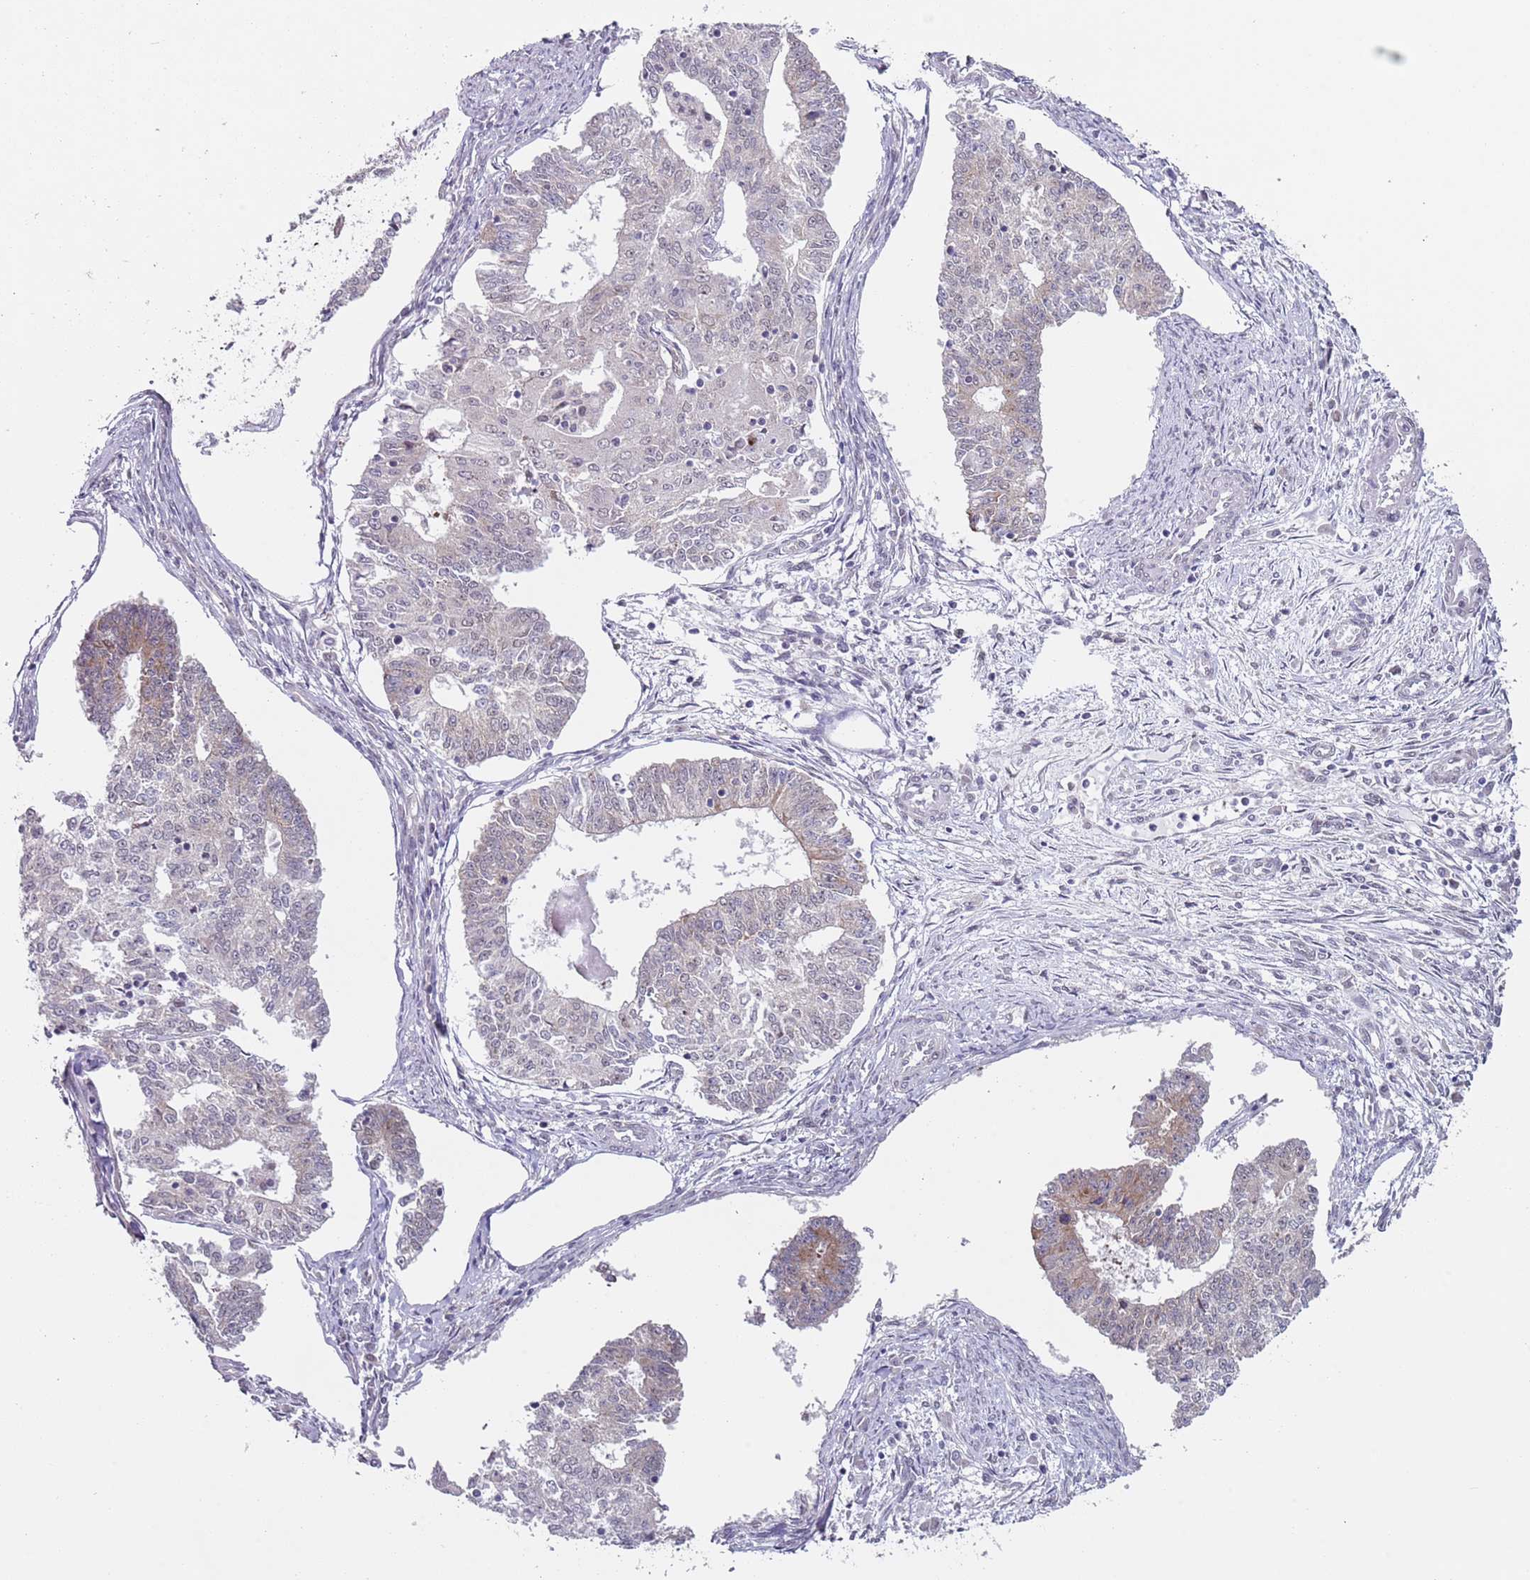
{"staining": {"intensity": "weak", "quantity": "<25%", "location": "cytoplasmic/membranous"}, "tissue": "endometrial cancer", "cell_type": "Tumor cells", "image_type": "cancer", "snomed": [{"axis": "morphology", "description": "Adenocarcinoma, NOS"}, {"axis": "topography", "description": "Endometrium"}], "caption": "Endometrial cancer stained for a protein using immunohistochemistry shows no positivity tumor cells.", "gene": "SLC25A32", "patient": {"sex": "female", "age": 56}}